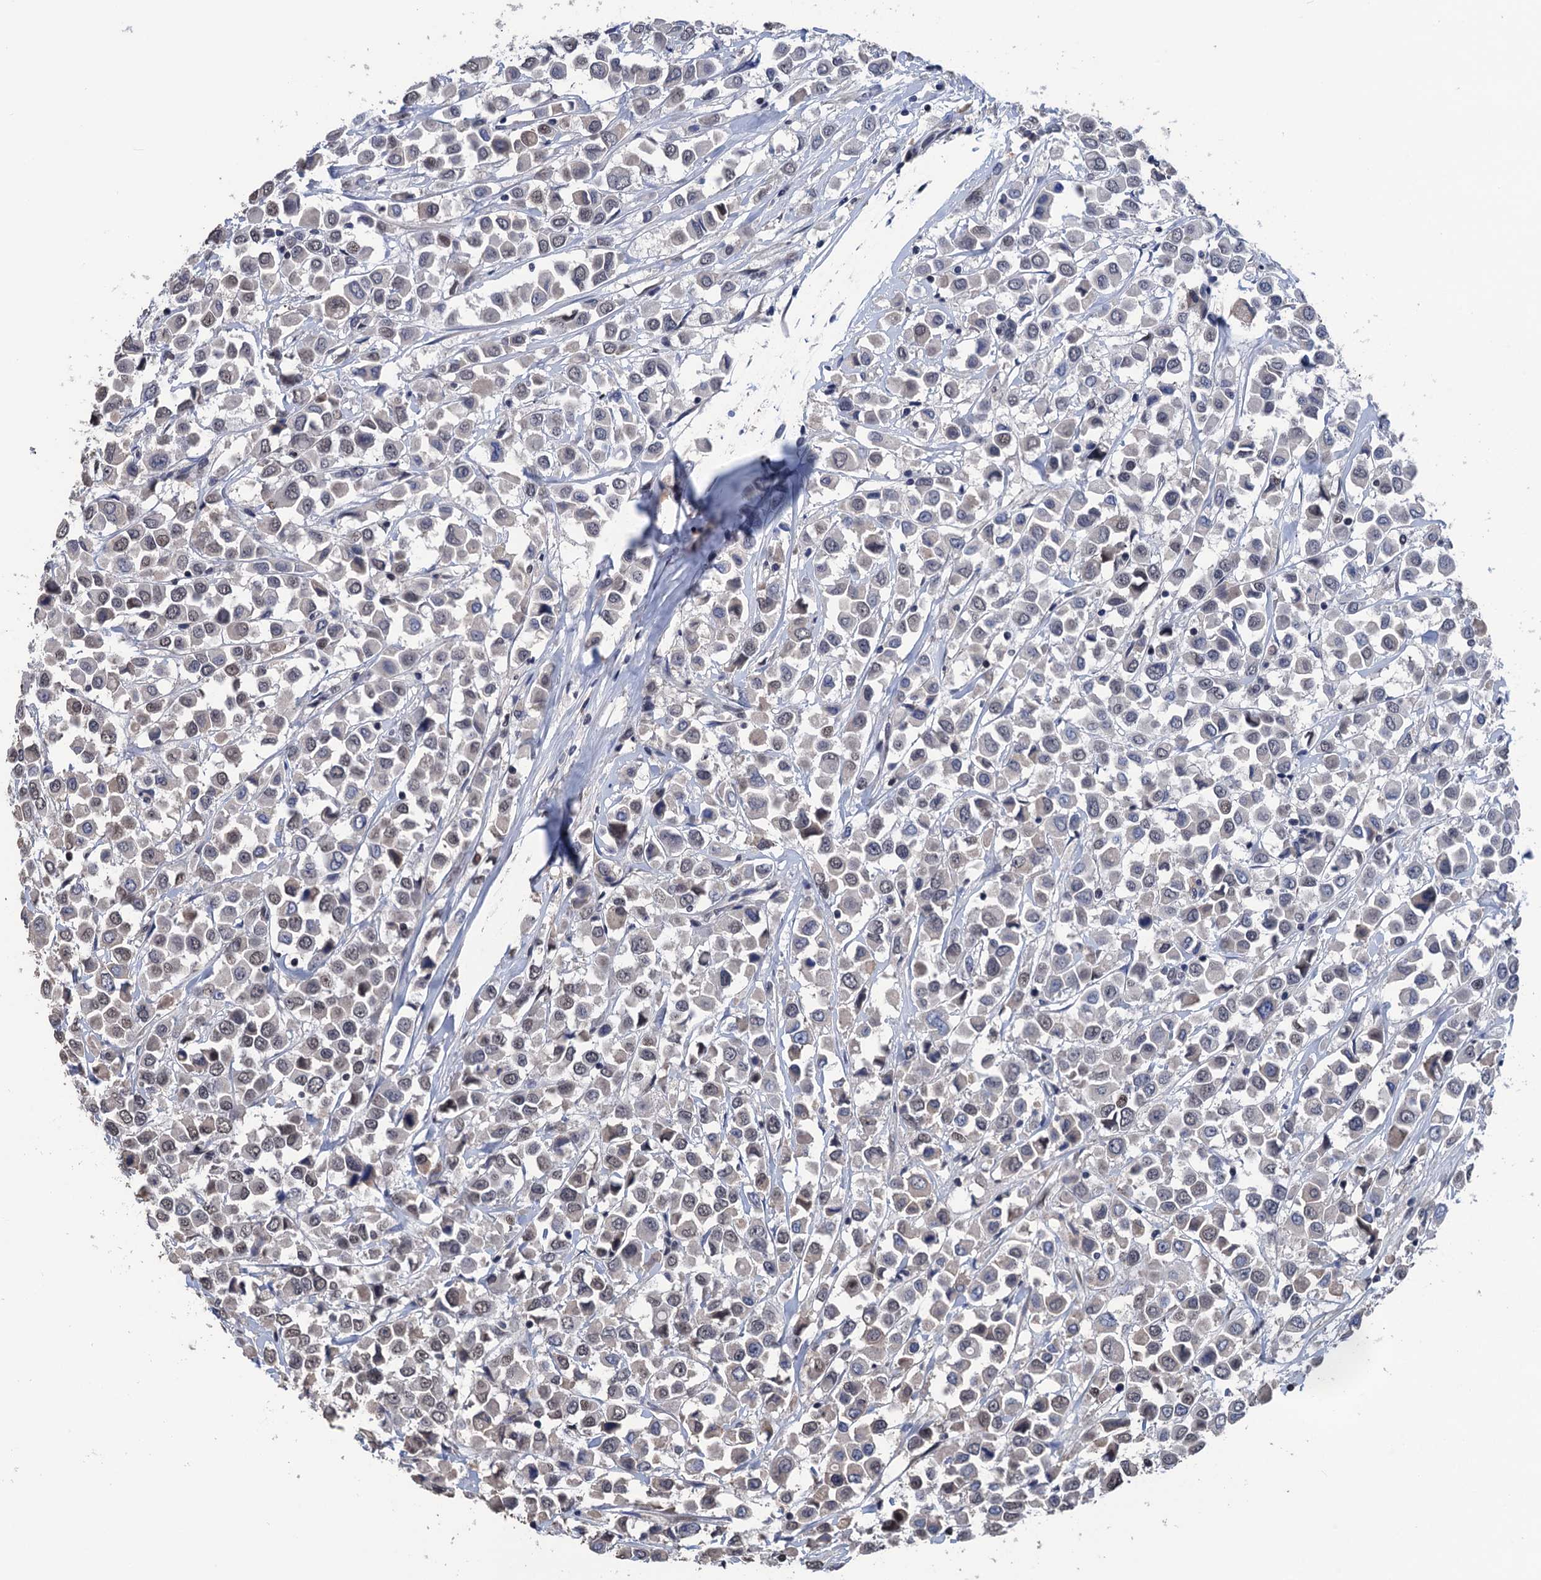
{"staining": {"intensity": "moderate", "quantity": "<25%", "location": "nuclear"}, "tissue": "breast cancer", "cell_type": "Tumor cells", "image_type": "cancer", "snomed": [{"axis": "morphology", "description": "Duct carcinoma"}, {"axis": "topography", "description": "Breast"}], "caption": "This photomicrograph displays immunohistochemistry (IHC) staining of human breast cancer (invasive ductal carcinoma), with low moderate nuclear staining in about <25% of tumor cells.", "gene": "ART5", "patient": {"sex": "female", "age": 61}}